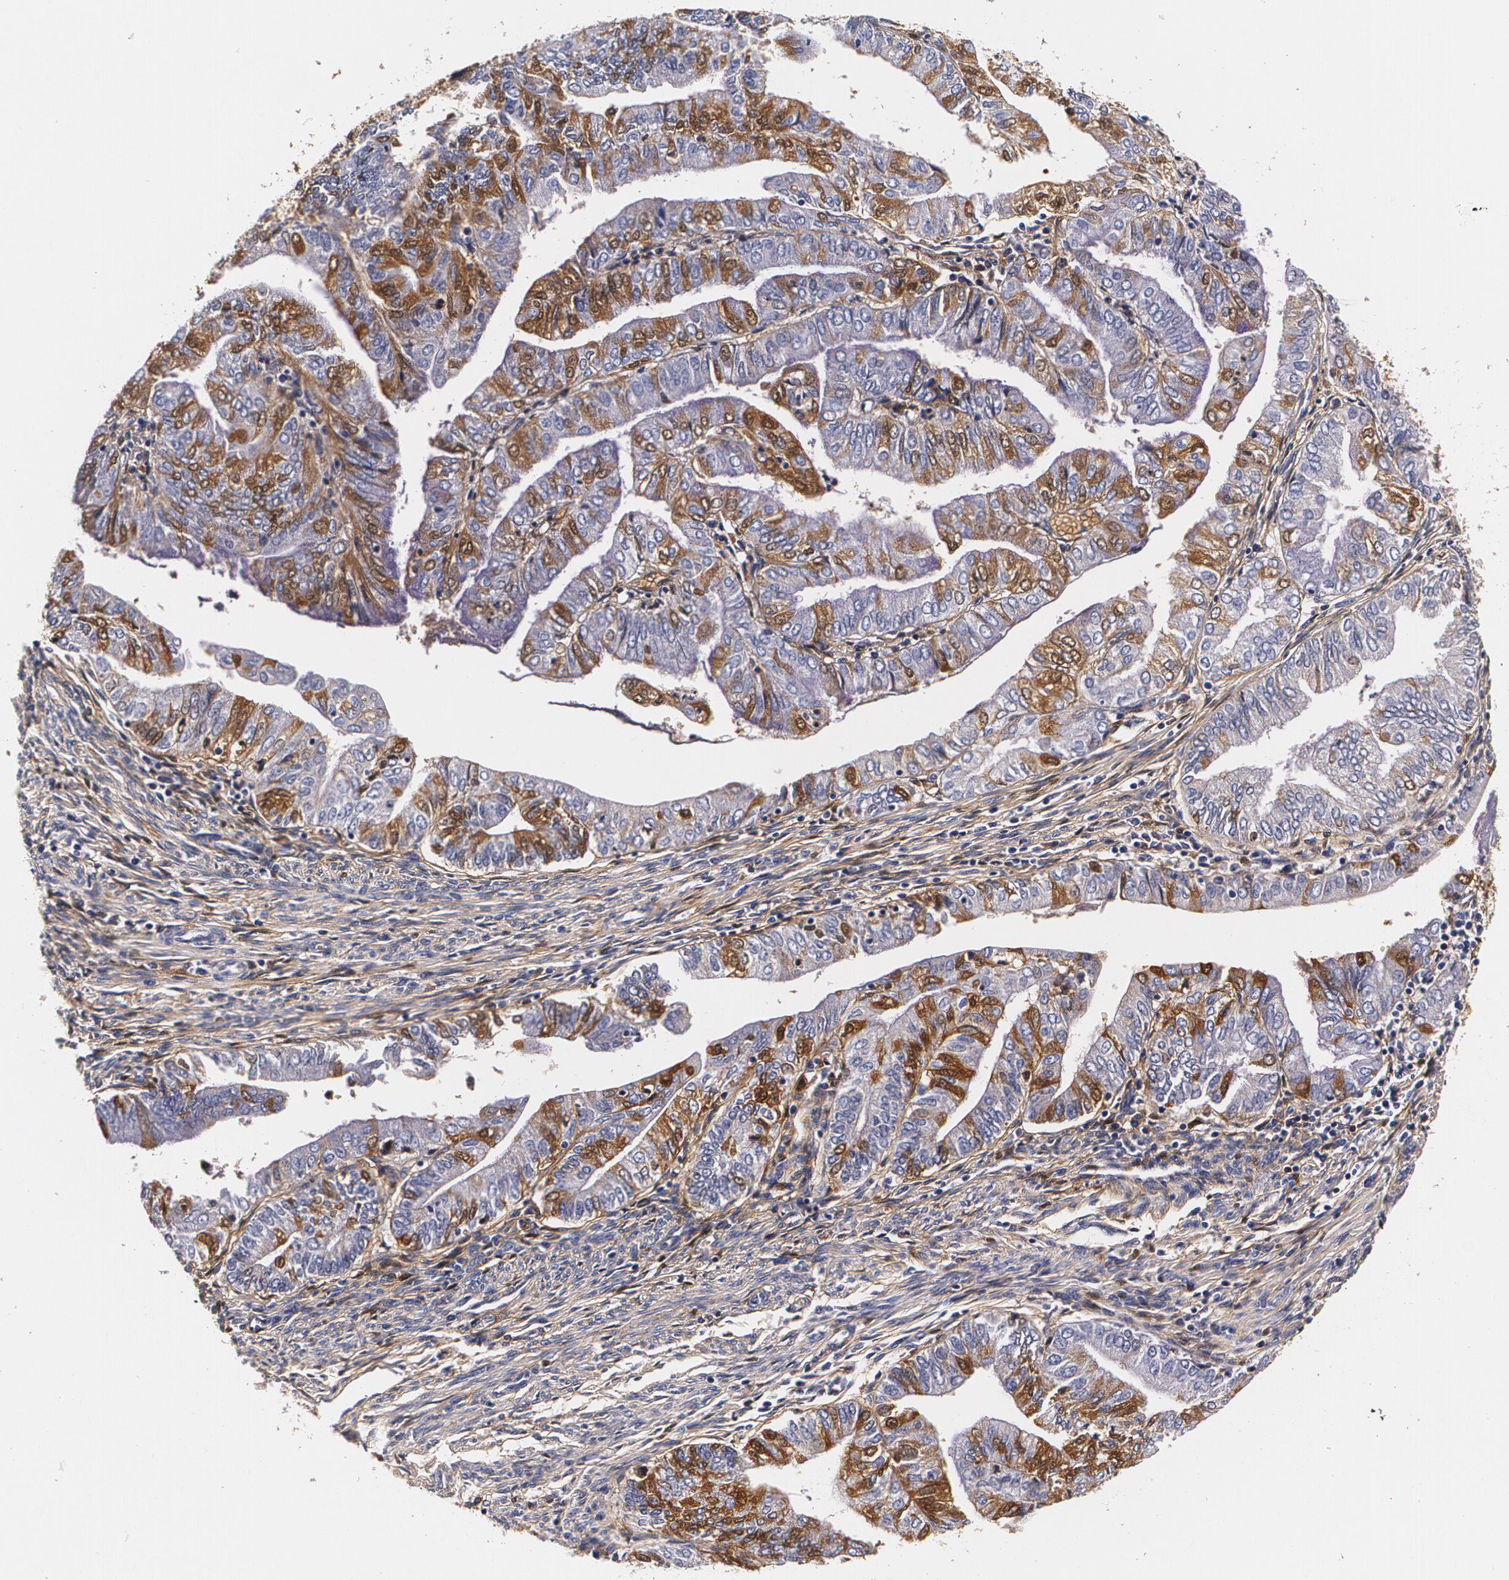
{"staining": {"intensity": "moderate", "quantity": "<25%", "location": "cytoplasmic/membranous"}, "tissue": "endometrial cancer", "cell_type": "Tumor cells", "image_type": "cancer", "snomed": [{"axis": "morphology", "description": "Adenocarcinoma, NOS"}, {"axis": "topography", "description": "Endometrium"}], "caption": "Endometrial adenocarcinoma was stained to show a protein in brown. There is low levels of moderate cytoplasmic/membranous positivity in about <25% of tumor cells.", "gene": "TTR", "patient": {"sex": "female", "age": 66}}